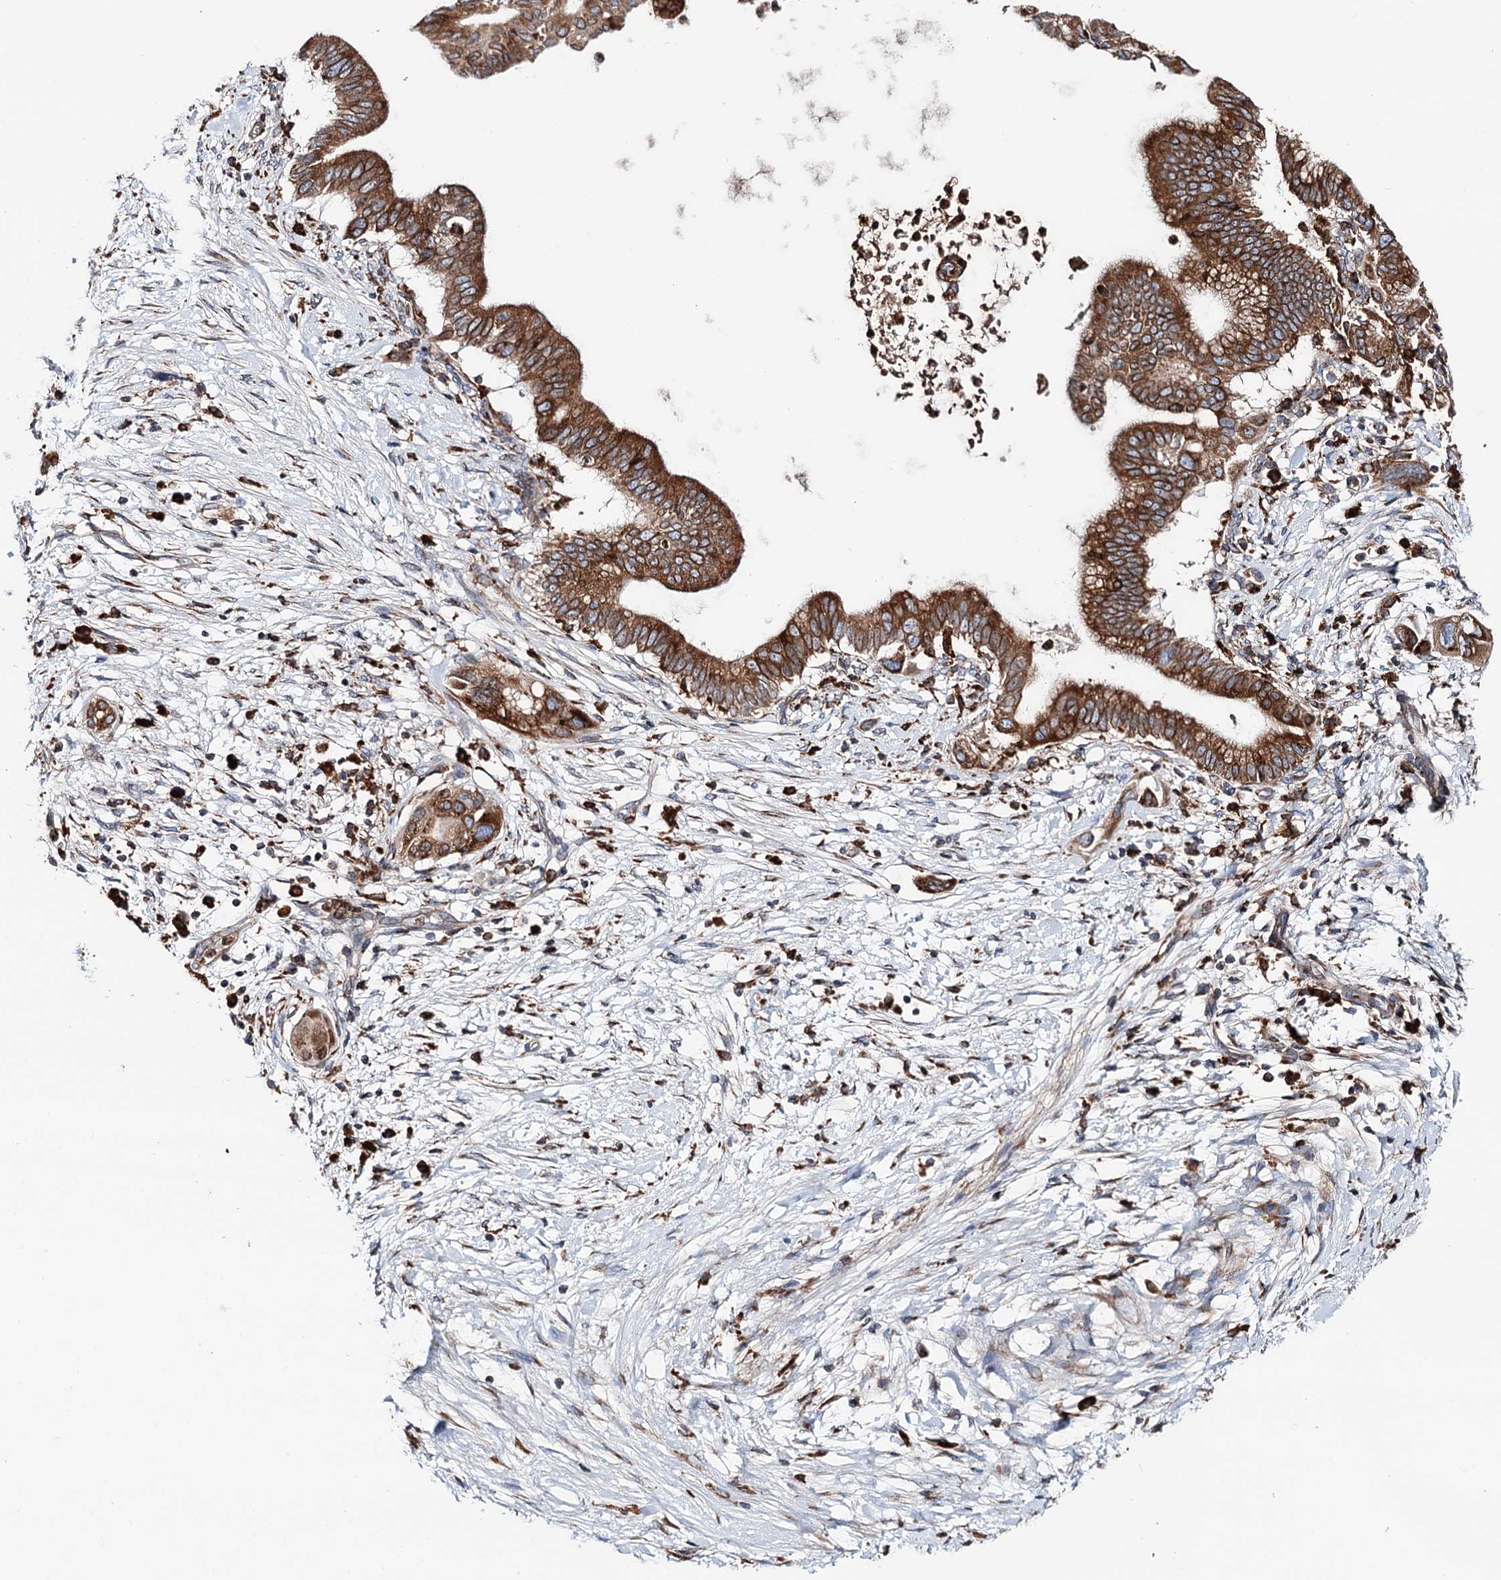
{"staining": {"intensity": "strong", "quantity": ">75%", "location": "cytoplasmic/membranous"}, "tissue": "pancreatic cancer", "cell_type": "Tumor cells", "image_type": "cancer", "snomed": [{"axis": "morphology", "description": "Adenocarcinoma, NOS"}, {"axis": "topography", "description": "Pancreas"}], "caption": "IHC of pancreatic cancer (adenocarcinoma) exhibits high levels of strong cytoplasmic/membranous staining in approximately >75% of tumor cells.", "gene": "ERP29", "patient": {"sex": "male", "age": 68}}